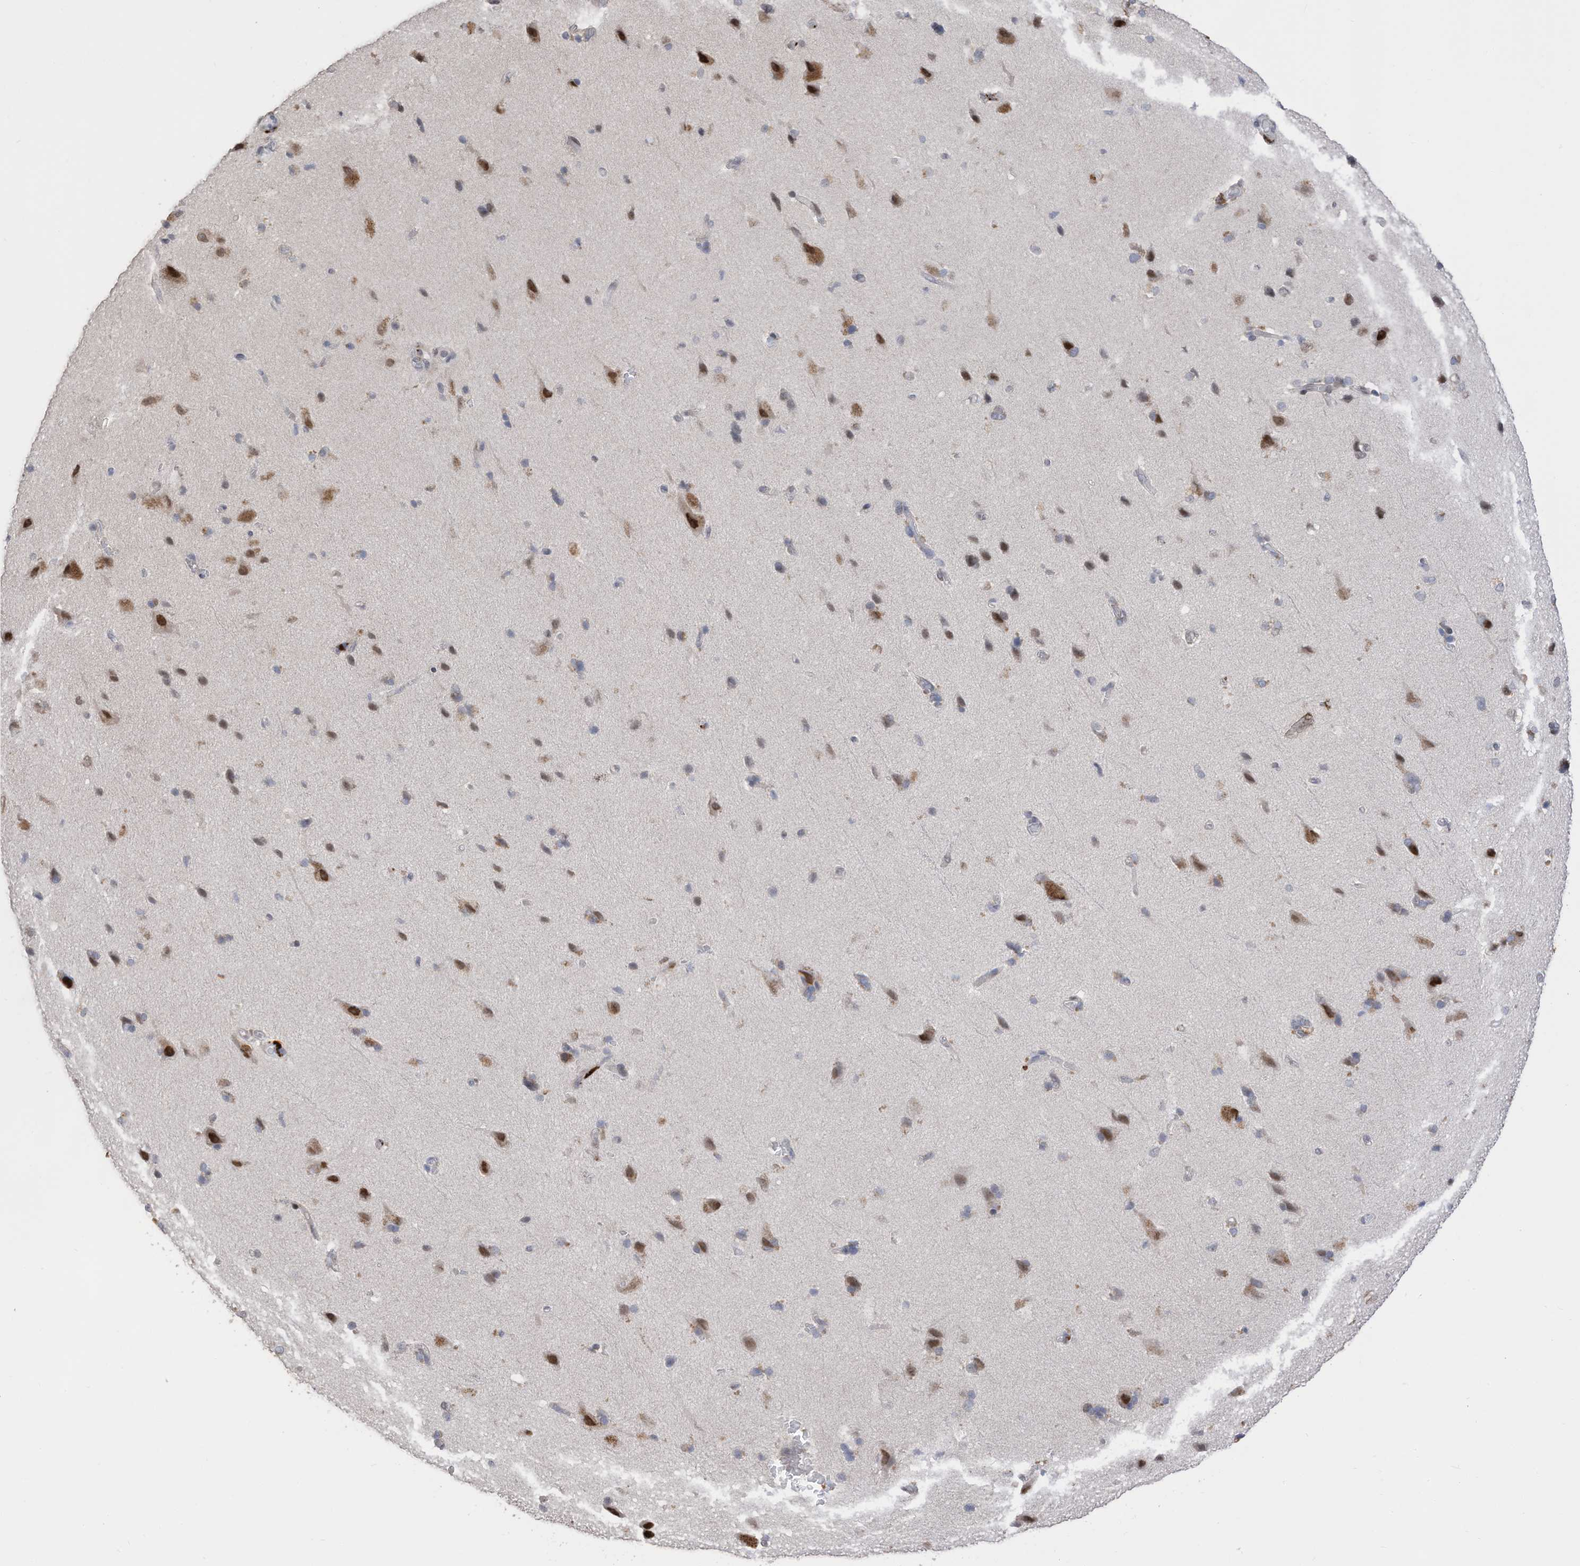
{"staining": {"intensity": "negative", "quantity": "none", "location": "none"}, "tissue": "cerebral cortex", "cell_type": "Endothelial cells", "image_type": "normal", "snomed": [{"axis": "morphology", "description": "Normal tissue, NOS"}, {"axis": "topography", "description": "Cerebral cortex"}], "caption": "This is an immunohistochemistry image of normal human cerebral cortex. There is no staining in endothelial cells.", "gene": "RABL3", "patient": {"sex": "male", "age": 62}}